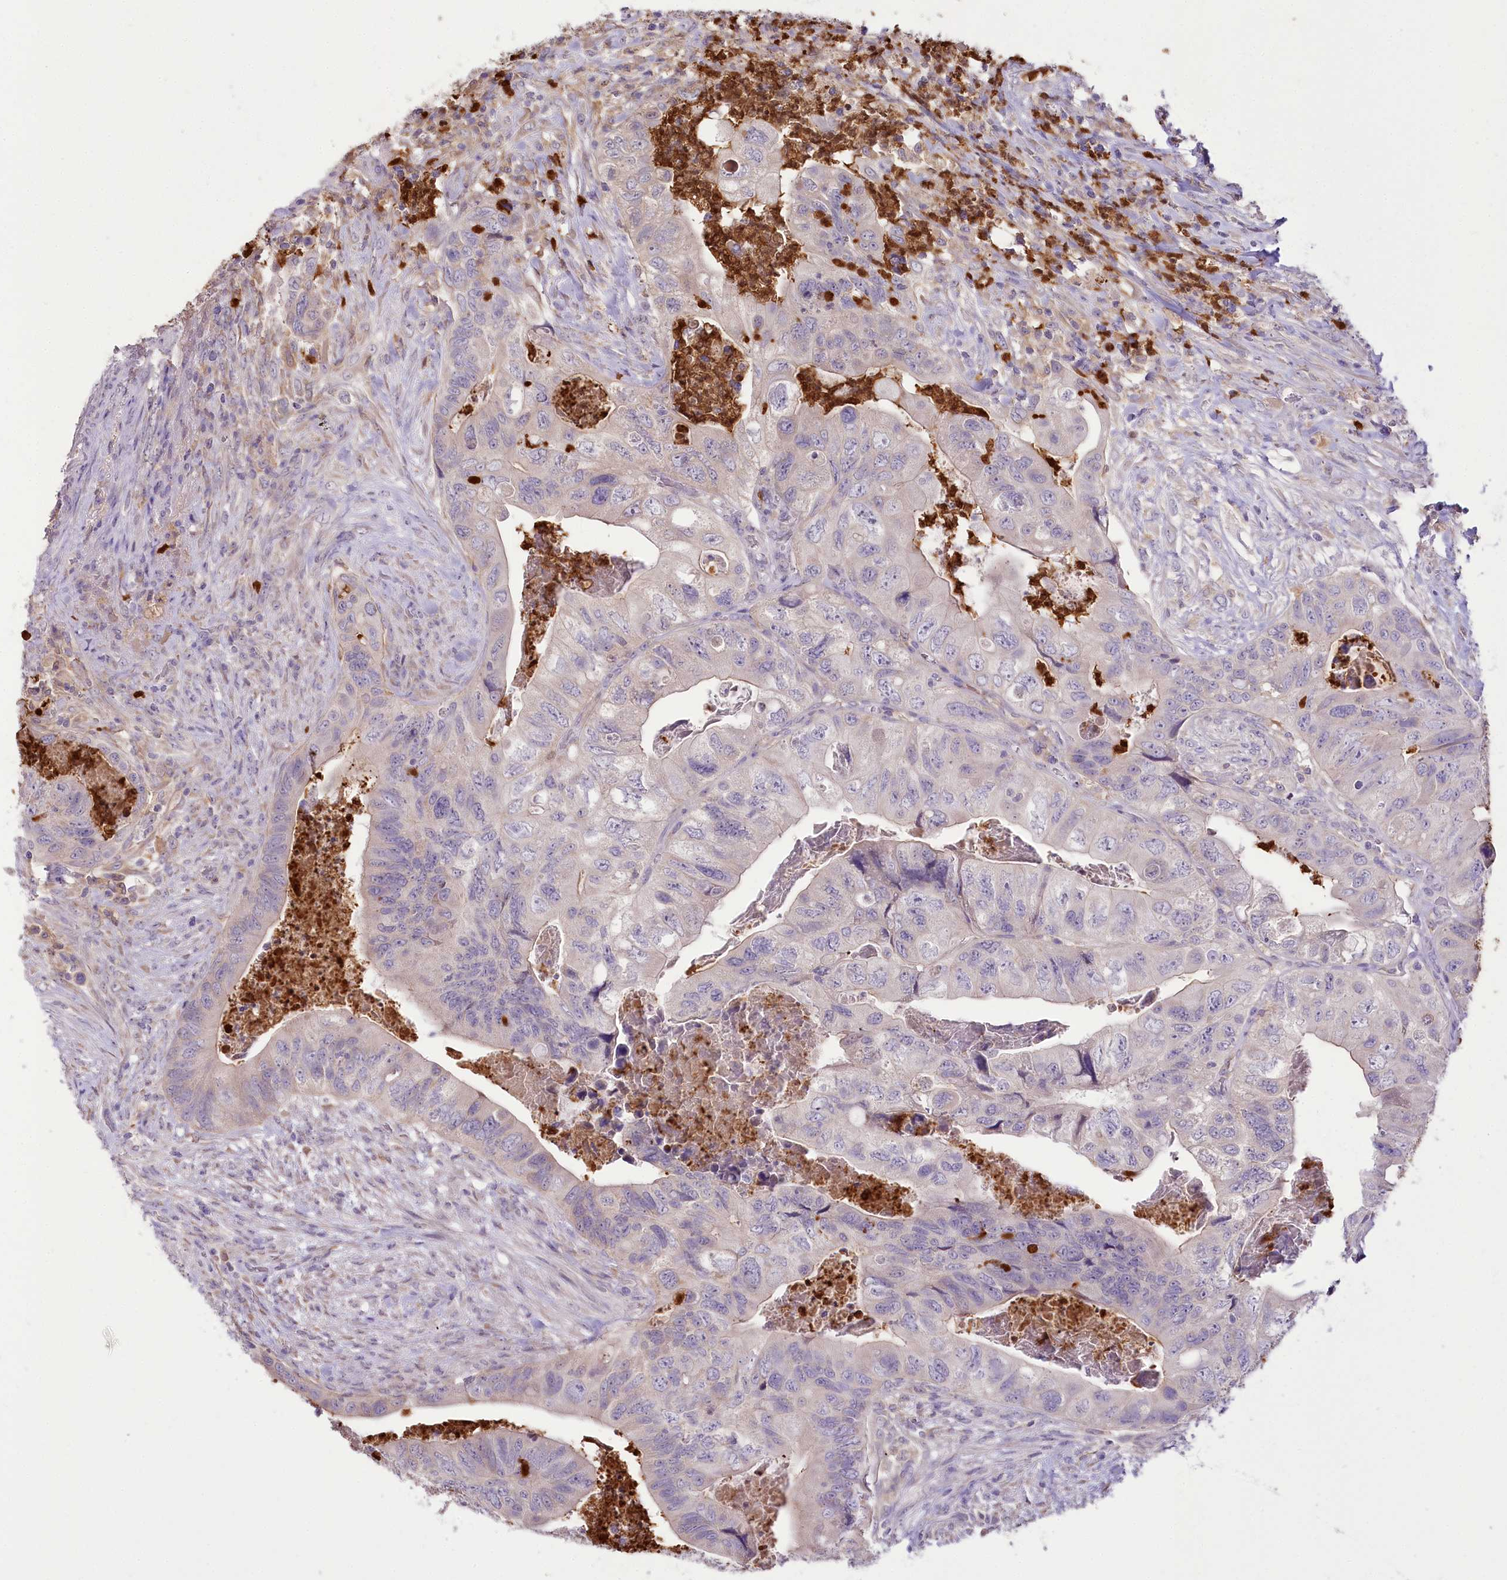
{"staining": {"intensity": "negative", "quantity": "none", "location": "none"}, "tissue": "colorectal cancer", "cell_type": "Tumor cells", "image_type": "cancer", "snomed": [{"axis": "morphology", "description": "Adenocarcinoma, NOS"}, {"axis": "topography", "description": "Rectum"}], "caption": "IHC photomicrograph of neoplastic tissue: adenocarcinoma (colorectal) stained with DAB shows no significant protein positivity in tumor cells.", "gene": "DPYD", "patient": {"sex": "male", "age": 63}}